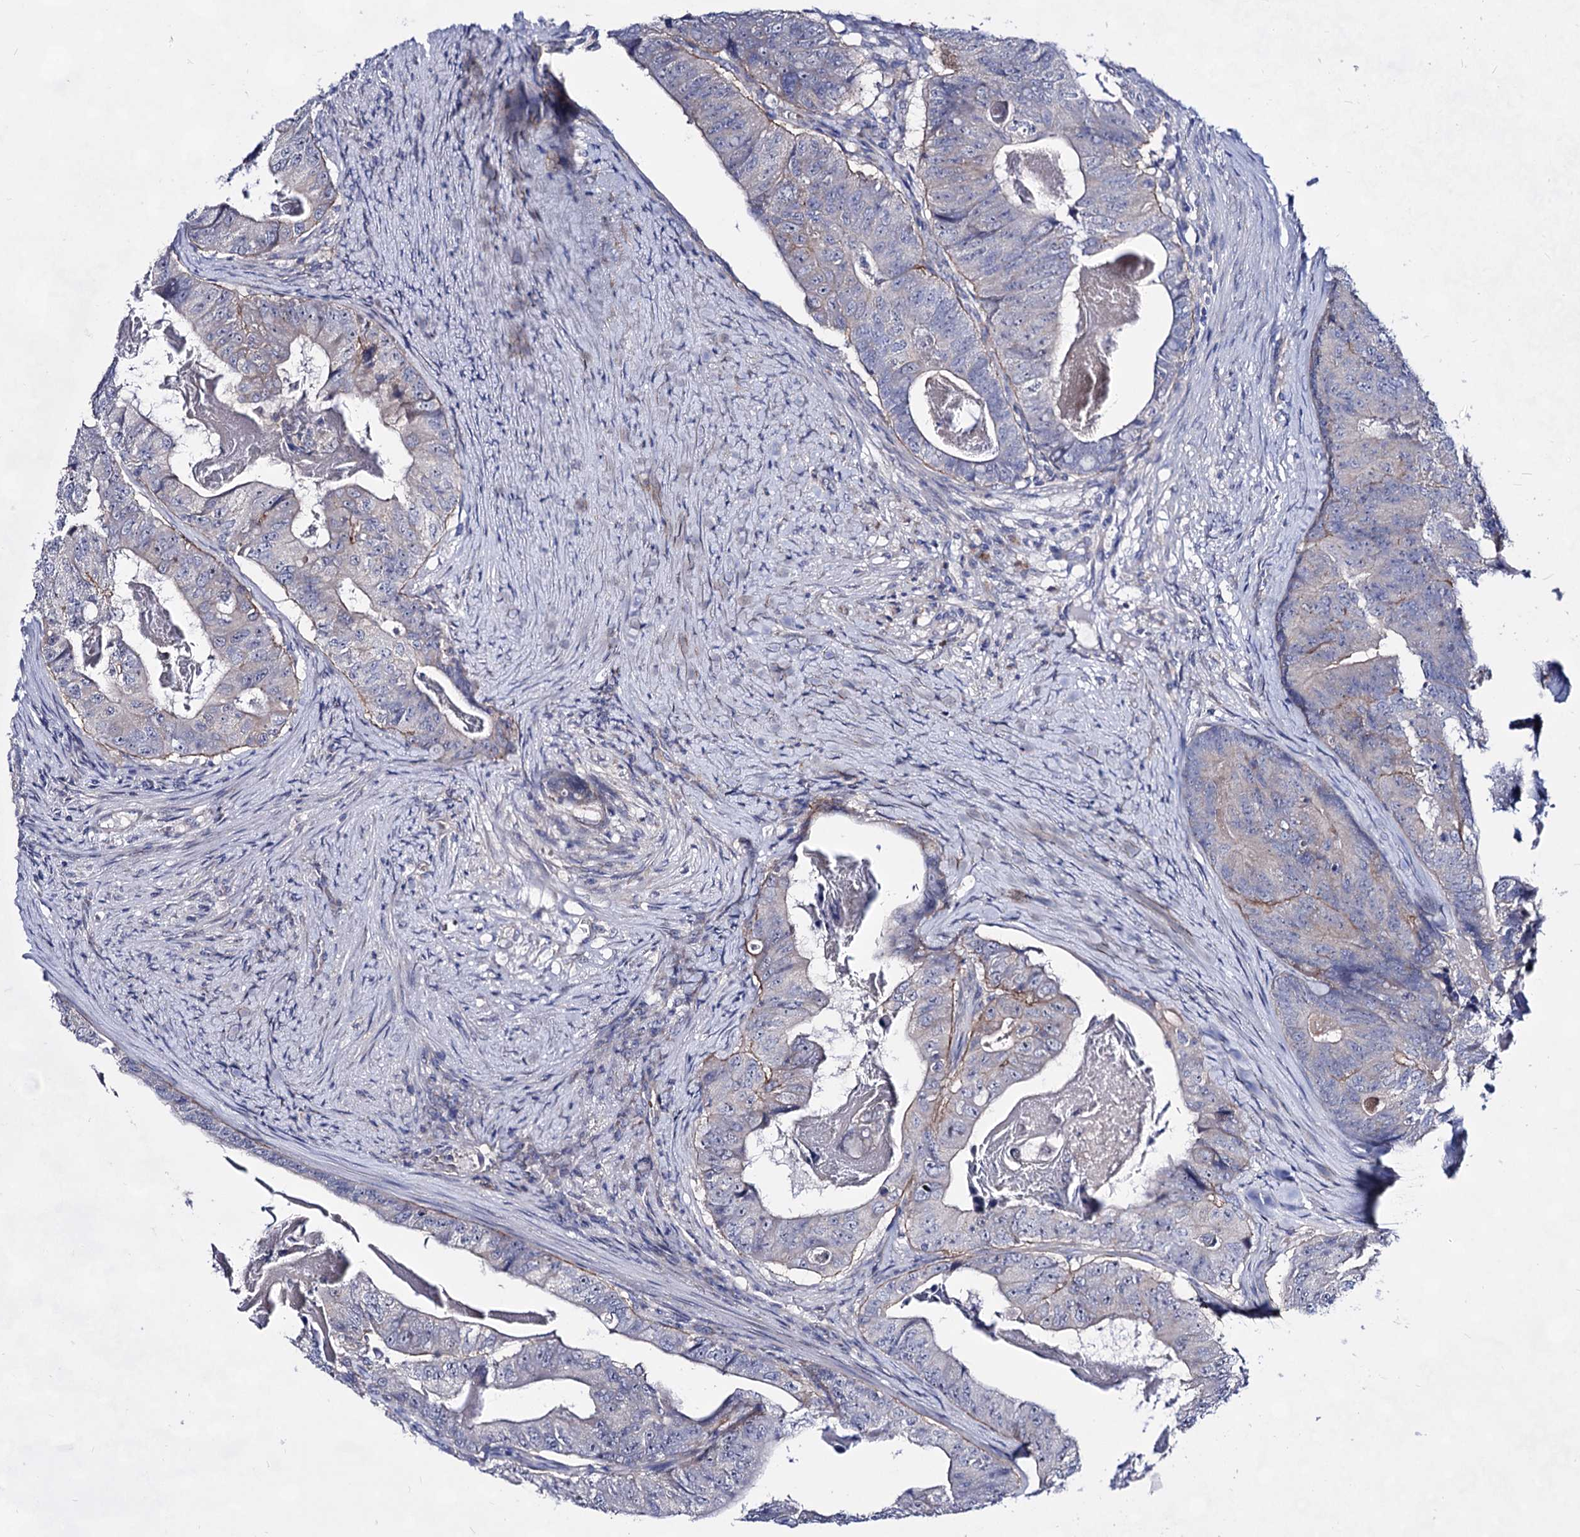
{"staining": {"intensity": "moderate", "quantity": "<25%", "location": "cytoplasmic/membranous"}, "tissue": "colorectal cancer", "cell_type": "Tumor cells", "image_type": "cancer", "snomed": [{"axis": "morphology", "description": "Adenocarcinoma, NOS"}, {"axis": "topography", "description": "Colon"}], "caption": "This is a micrograph of IHC staining of adenocarcinoma (colorectal), which shows moderate staining in the cytoplasmic/membranous of tumor cells.", "gene": "PLIN1", "patient": {"sex": "female", "age": 67}}